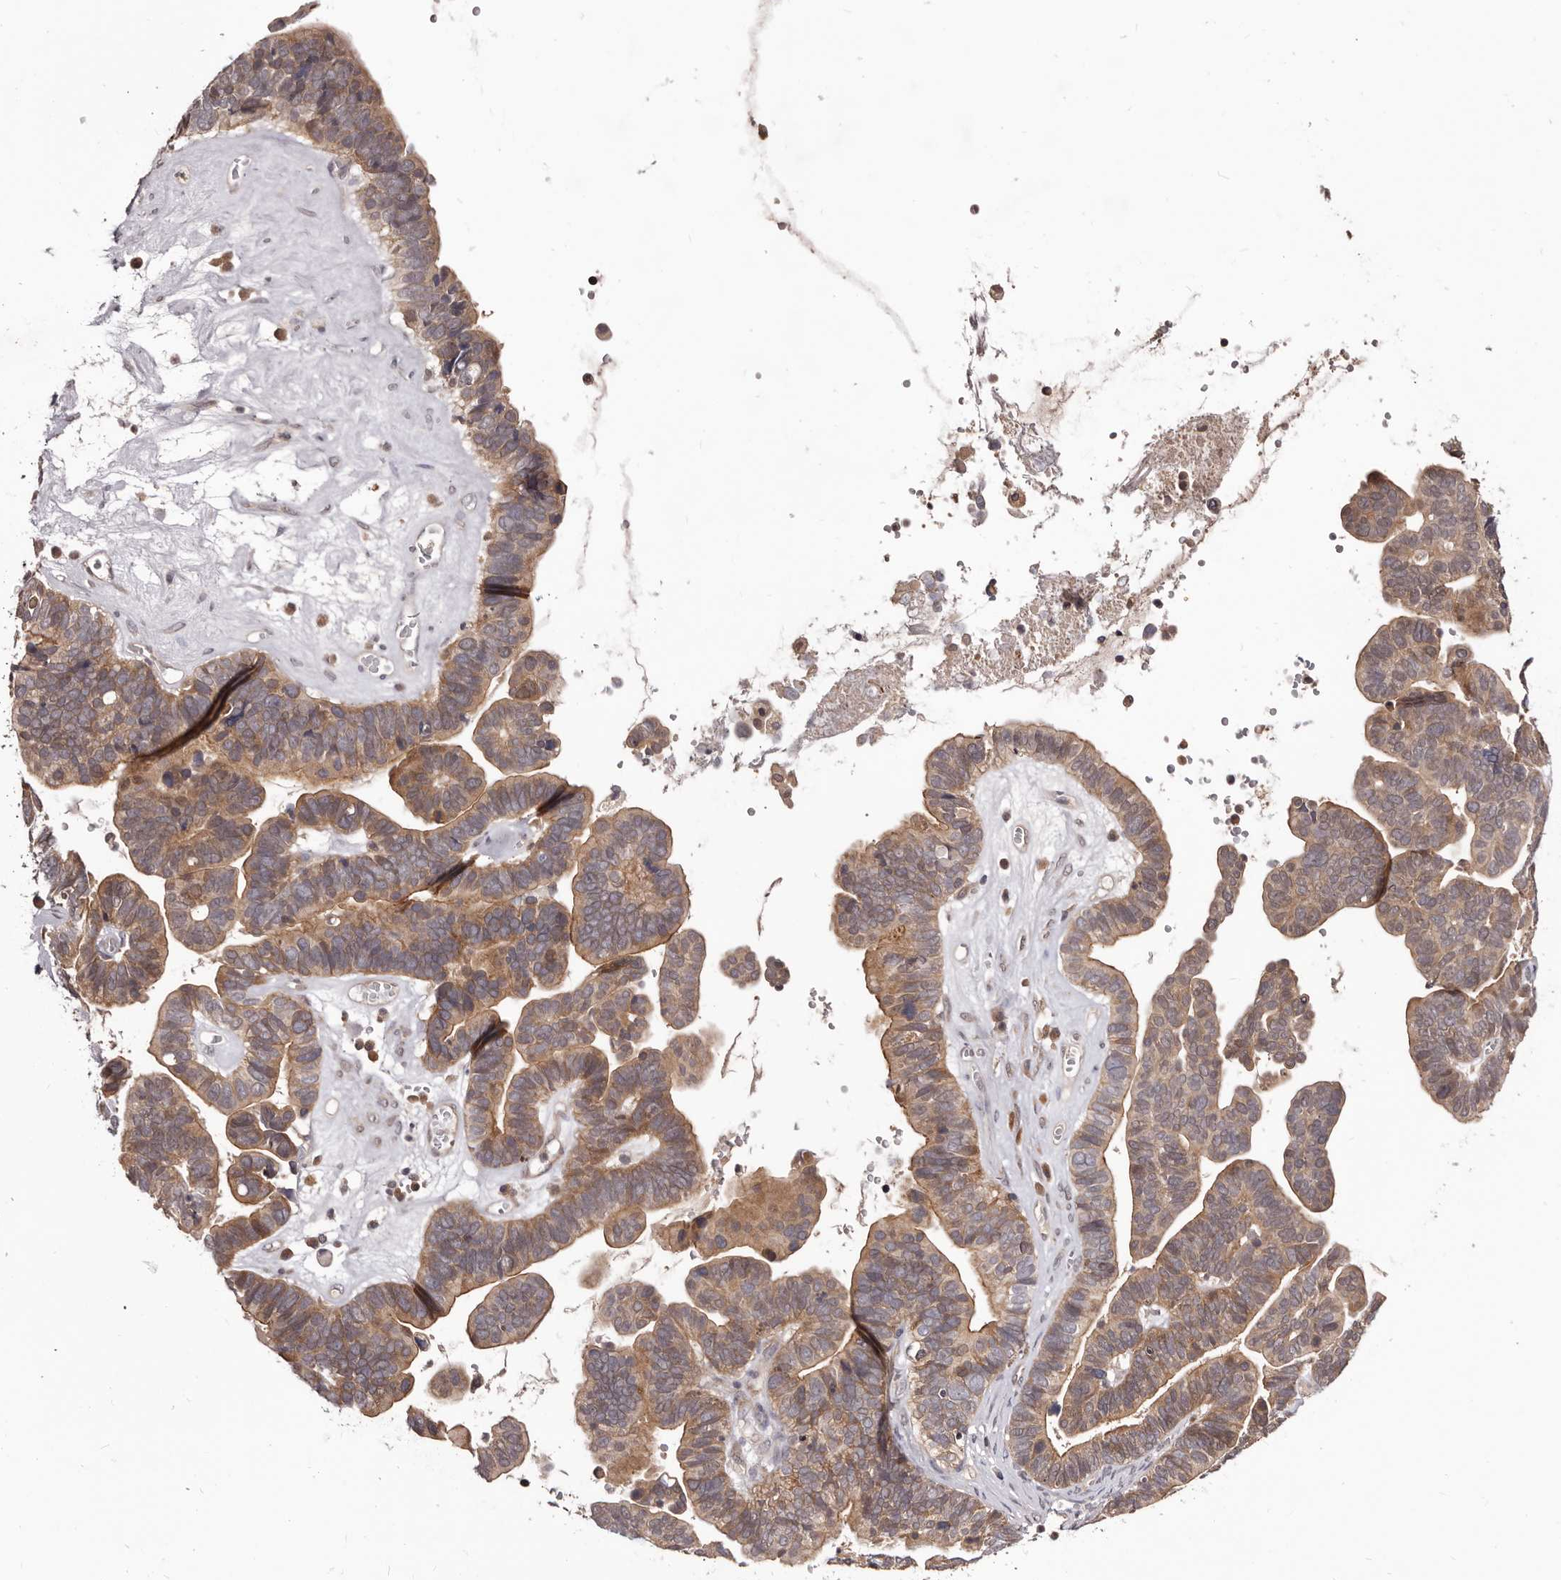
{"staining": {"intensity": "moderate", "quantity": ">75%", "location": "cytoplasmic/membranous"}, "tissue": "ovarian cancer", "cell_type": "Tumor cells", "image_type": "cancer", "snomed": [{"axis": "morphology", "description": "Cystadenocarcinoma, serous, NOS"}, {"axis": "topography", "description": "Ovary"}], "caption": "Ovarian serous cystadenocarcinoma tissue demonstrates moderate cytoplasmic/membranous expression in approximately >75% of tumor cells (DAB IHC, brown staining for protein, blue staining for nuclei).", "gene": "MDP1", "patient": {"sex": "female", "age": 56}}